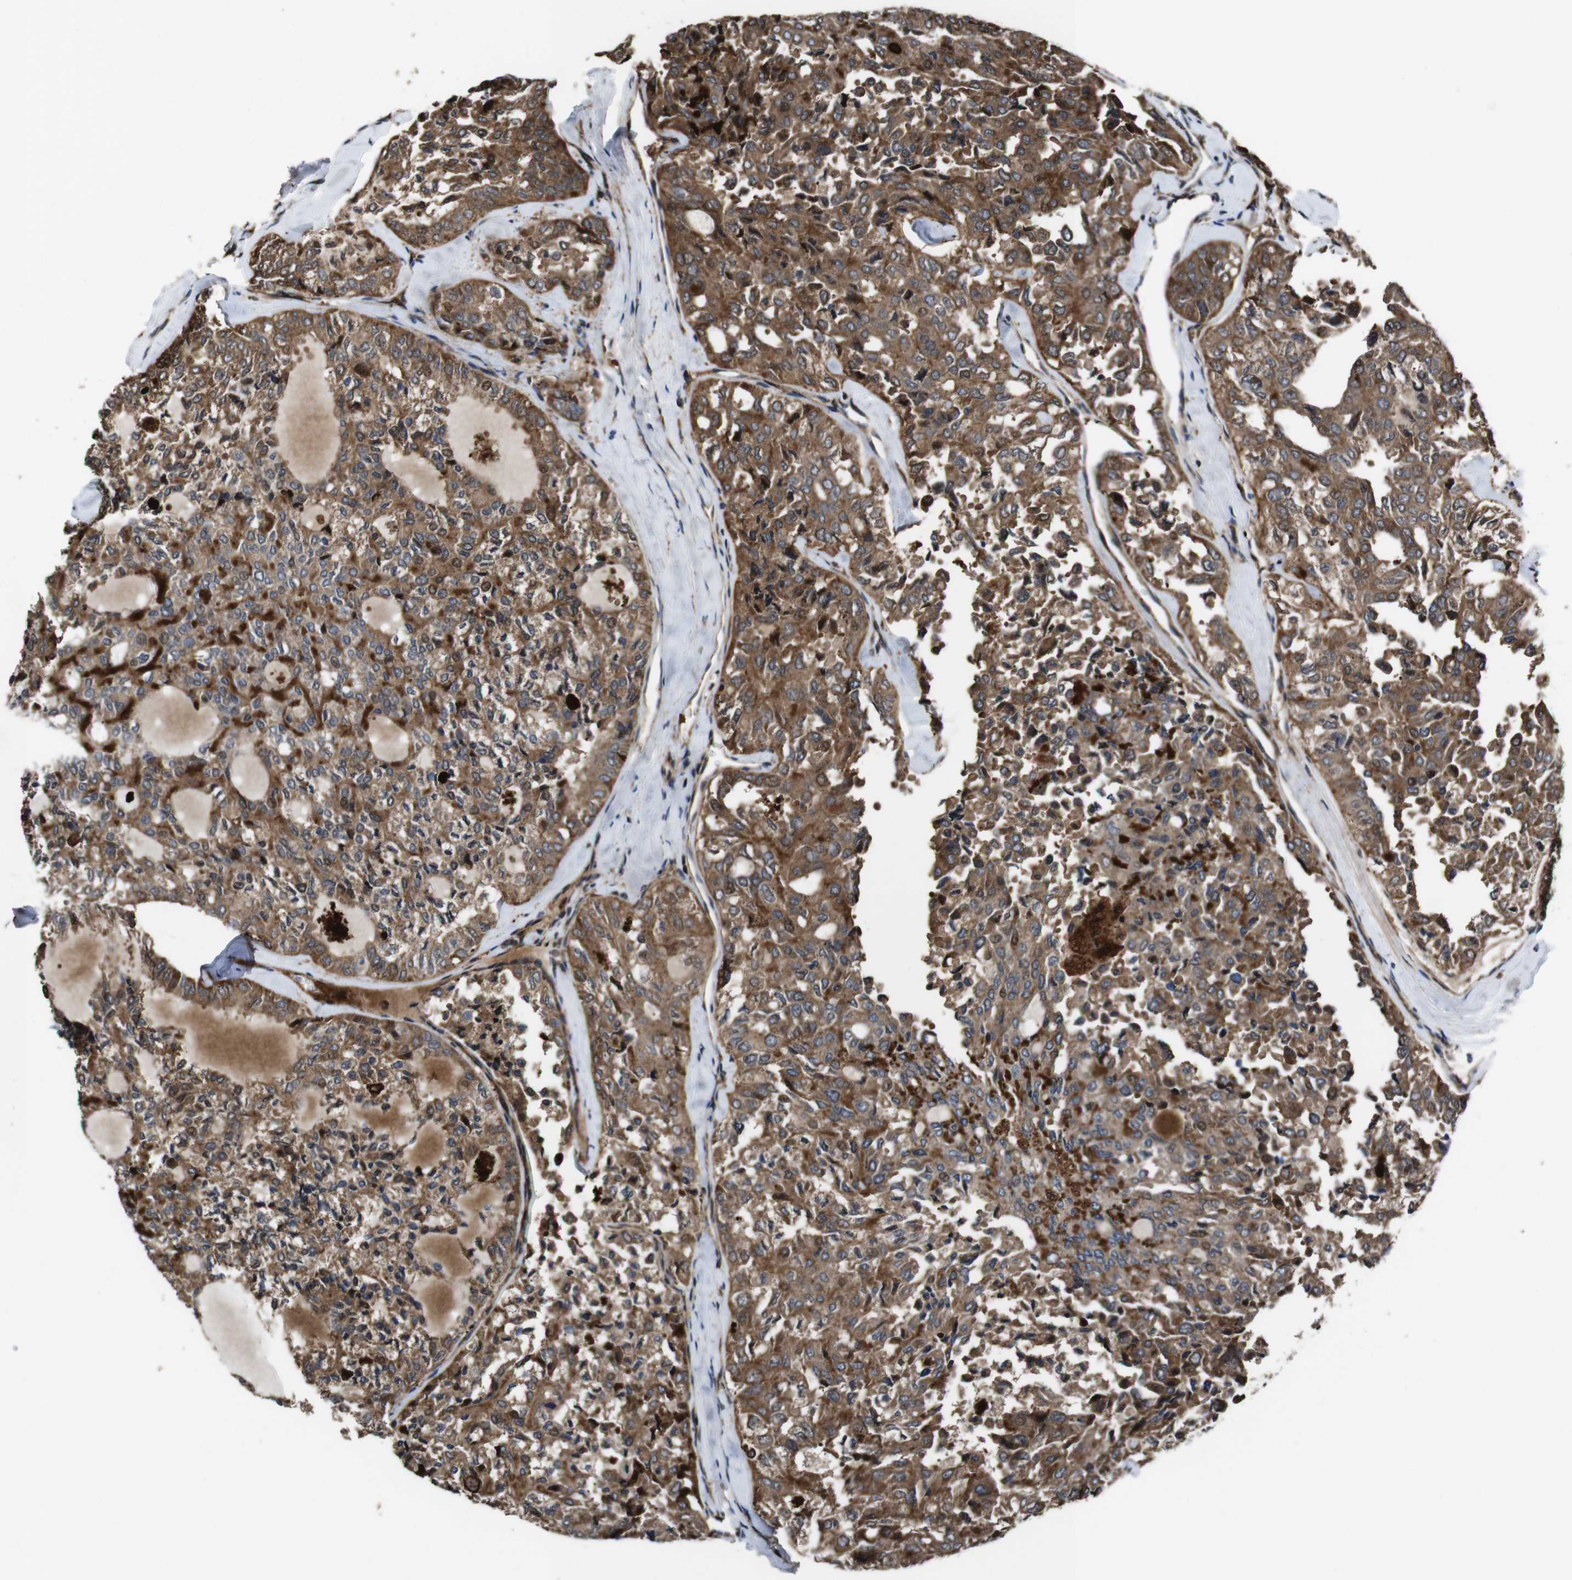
{"staining": {"intensity": "moderate", "quantity": ">75%", "location": "cytoplasmic/membranous"}, "tissue": "thyroid cancer", "cell_type": "Tumor cells", "image_type": "cancer", "snomed": [{"axis": "morphology", "description": "Follicular adenoma carcinoma, NOS"}, {"axis": "topography", "description": "Thyroid gland"}], "caption": "IHC of thyroid cancer (follicular adenoma carcinoma) displays medium levels of moderate cytoplasmic/membranous expression in about >75% of tumor cells.", "gene": "SMYD3", "patient": {"sex": "male", "age": 75}}